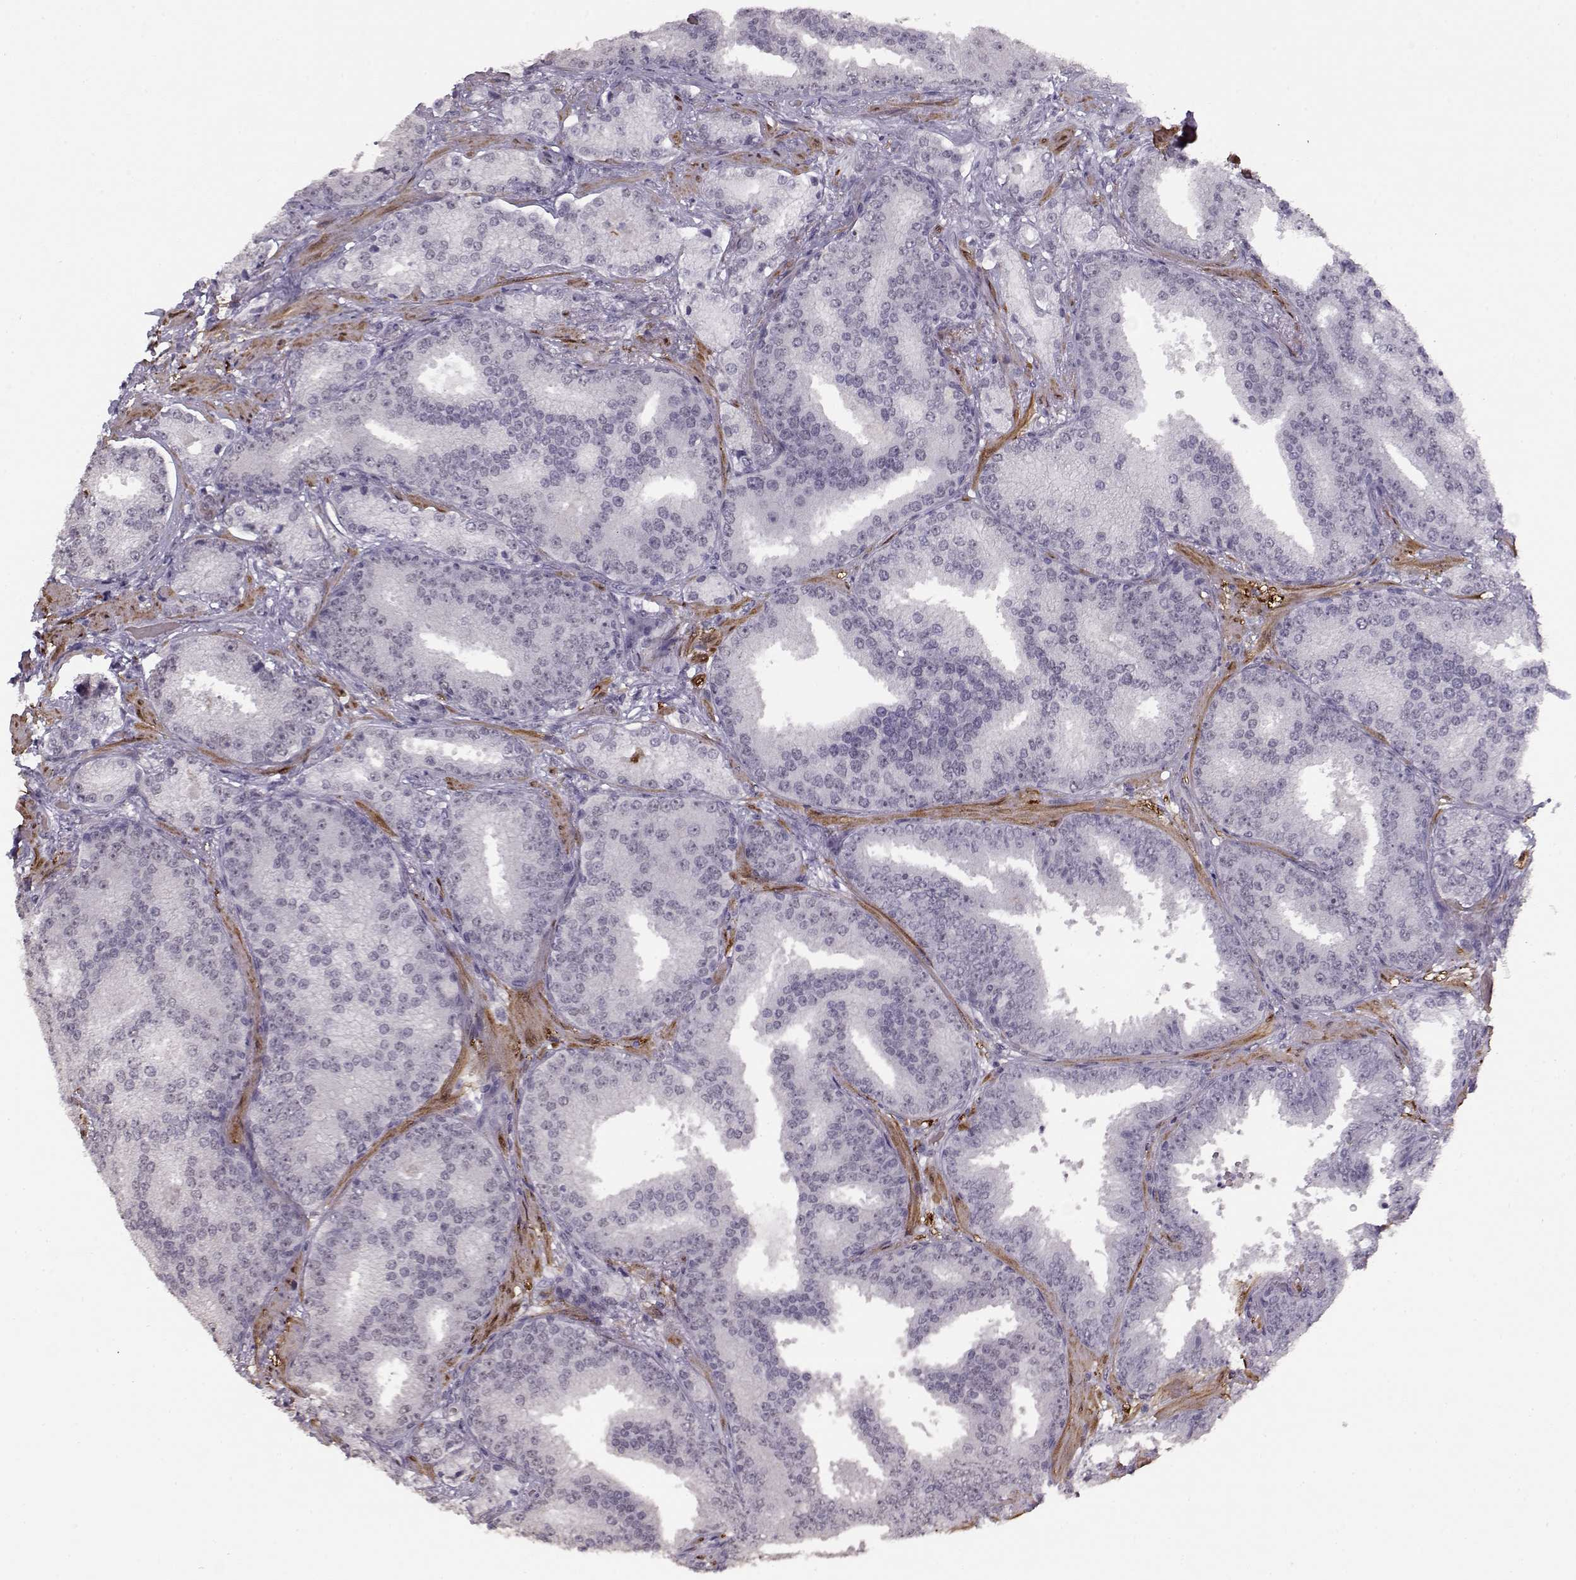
{"staining": {"intensity": "negative", "quantity": "none", "location": "none"}, "tissue": "prostate cancer", "cell_type": "Tumor cells", "image_type": "cancer", "snomed": [{"axis": "morphology", "description": "Adenocarcinoma, Low grade"}, {"axis": "topography", "description": "Prostate"}], "caption": "The micrograph reveals no significant expression in tumor cells of prostate adenocarcinoma (low-grade).", "gene": "PCP4", "patient": {"sex": "male", "age": 68}}